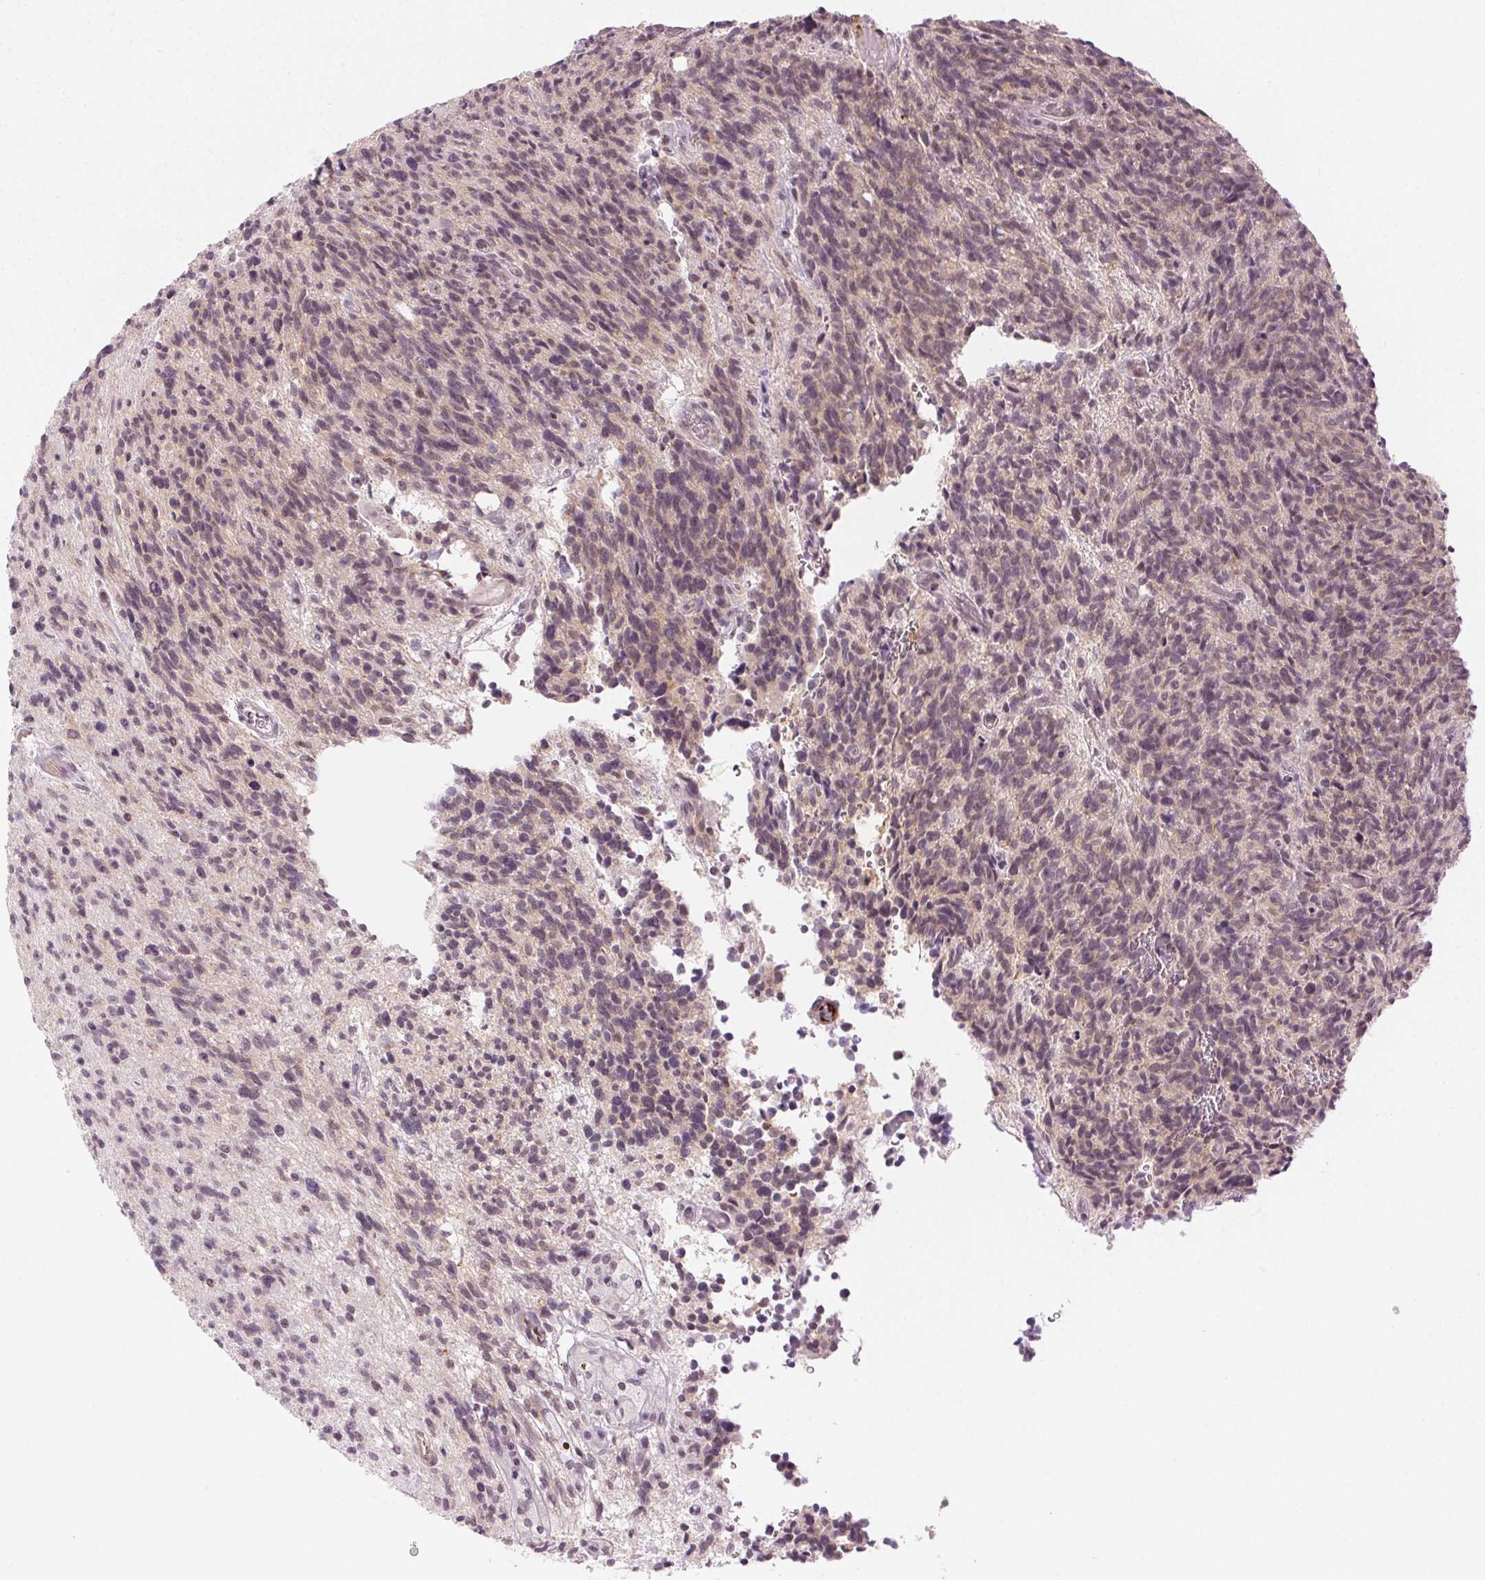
{"staining": {"intensity": "weak", "quantity": "<25%", "location": "nuclear"}, "tissue": "glioma", "cell_type": "Tumor cells", "image_type": "cancer", "snomed": [{"axis": "morphology", "description": "Glioma, malignant, High grade"}, {"axis": "topography", "description": "Brain"}], "caption": "DAB (3,3'-diaminobenzidine) immunohistochemical staining of malignant high-grade glioma shows no significant expression in tumor cells.", "gene": "AIF1L", "patient": {"sex": "male", "age": 29}}